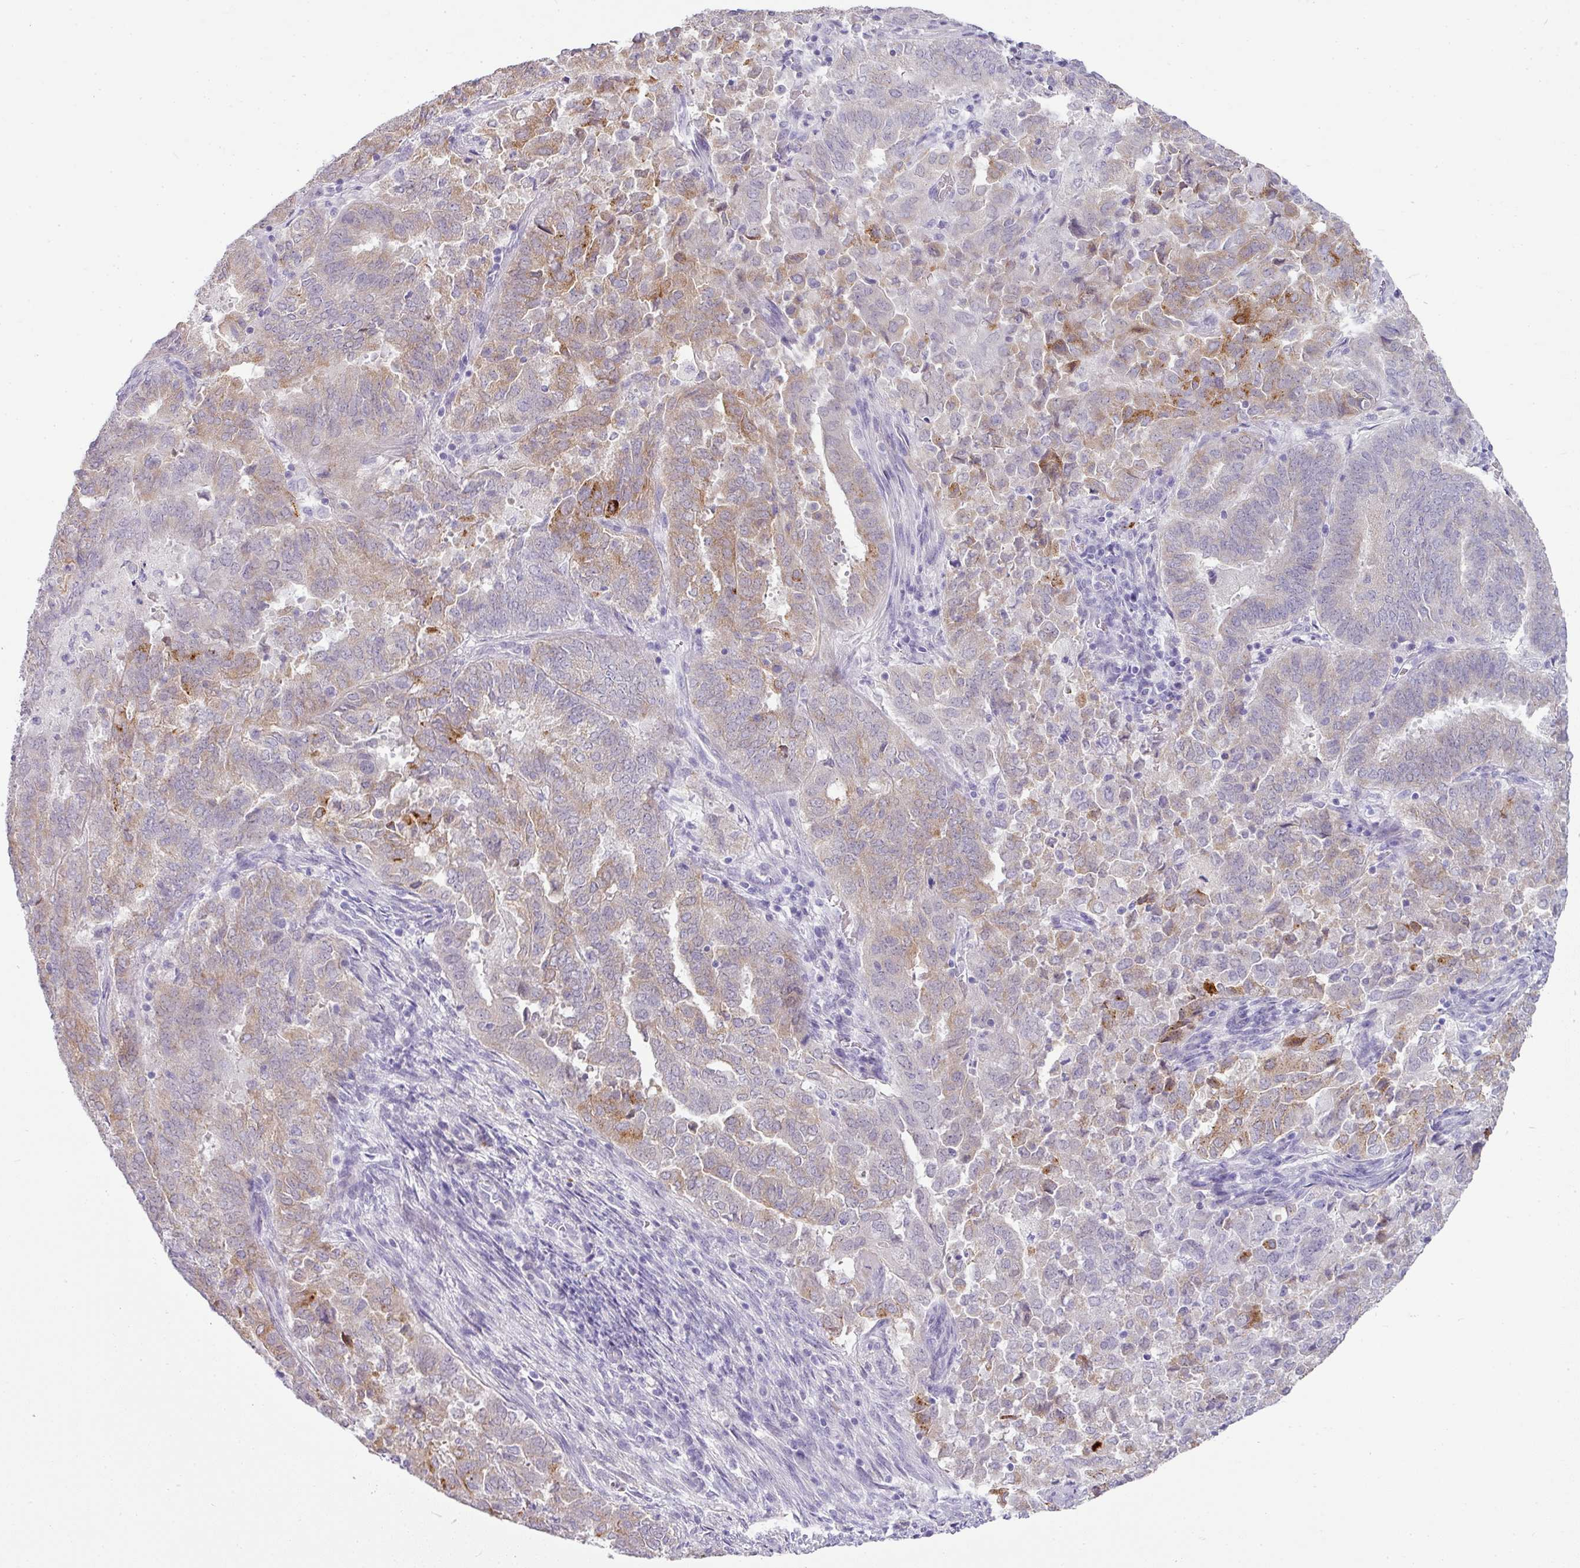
{"staining": {"intensity": "moderate", "quantity": "<25%", "location": "cytoplasmic/membranous"}, "tissue": "endometrial cancer", "cell_type": "Tumor cells", "image_type": "cancer", "snomed": [{"axis": "morphology", "description": "Adenocarcinoma, NOS"}, {"axis": "topography", "description": "Endometrium"}], "caption": "IHC (DAB (3,3'-diaminobenzidine)) staining of human endometrial cancer exhibits moderate cytoplasmic/membranous protein staining in about <25% of tumor cells.", "gene": "FGF17", "patient": {"sex": "female", "age": 72}}